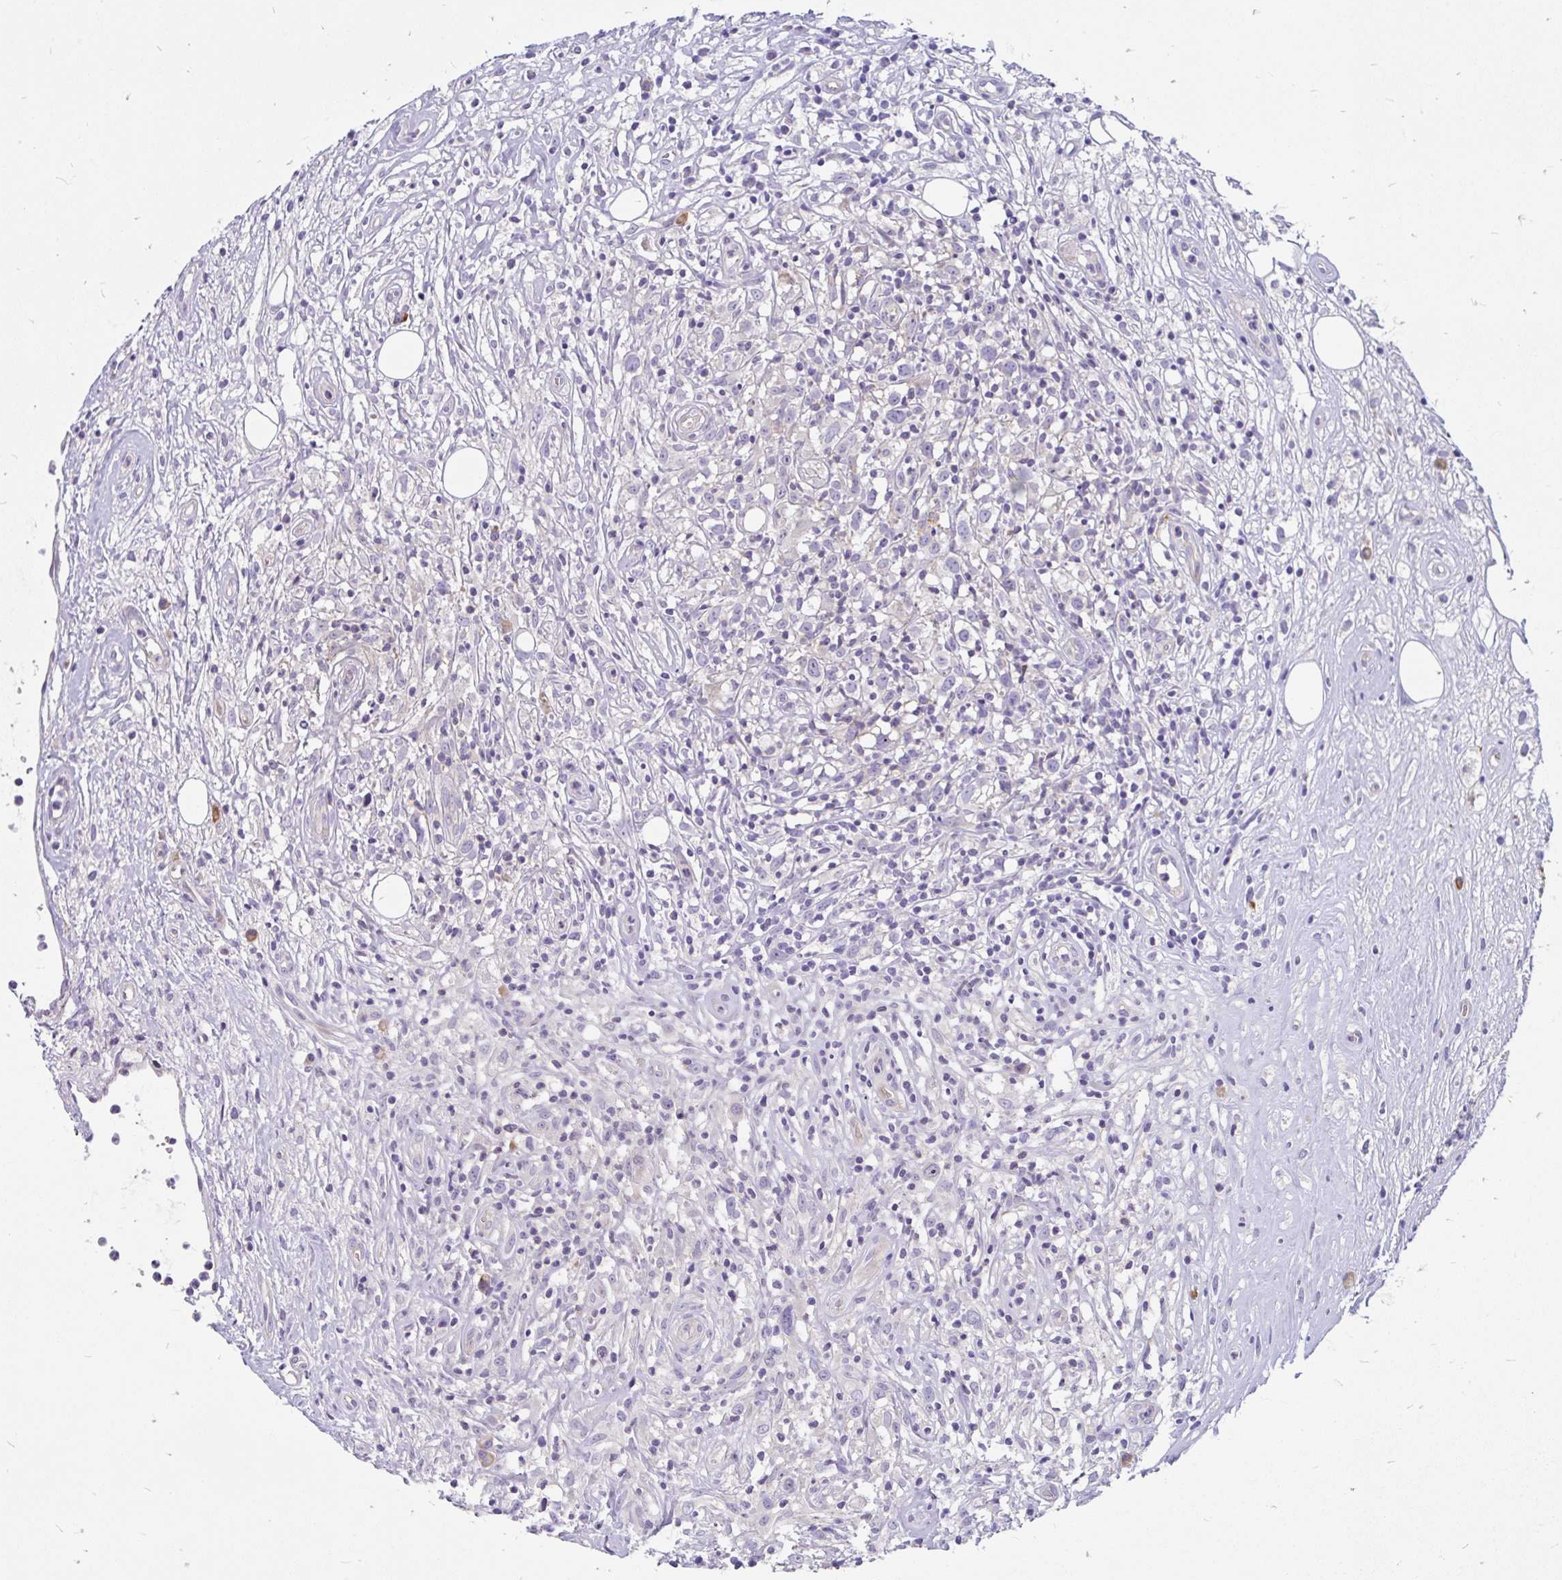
{"staining": {"intensity": "negative", "quantity": "none", "location": "none"}, "tissue": "lymphoma", "cell_type": "Tumor cells", "image_type": "cancer", "snomed": [{"axis": "morphology", "description": "Hodgkin's disease, NOS"}, {"axis": "topography", "description": "No Tissue"}], "caption": "Human Hodgkin's disease stained for a protein using immunohistochemistry exhibits no expression in tumor cells.", "gene": "LRRC26", "patient": {"sex": "female", "age": 21}}